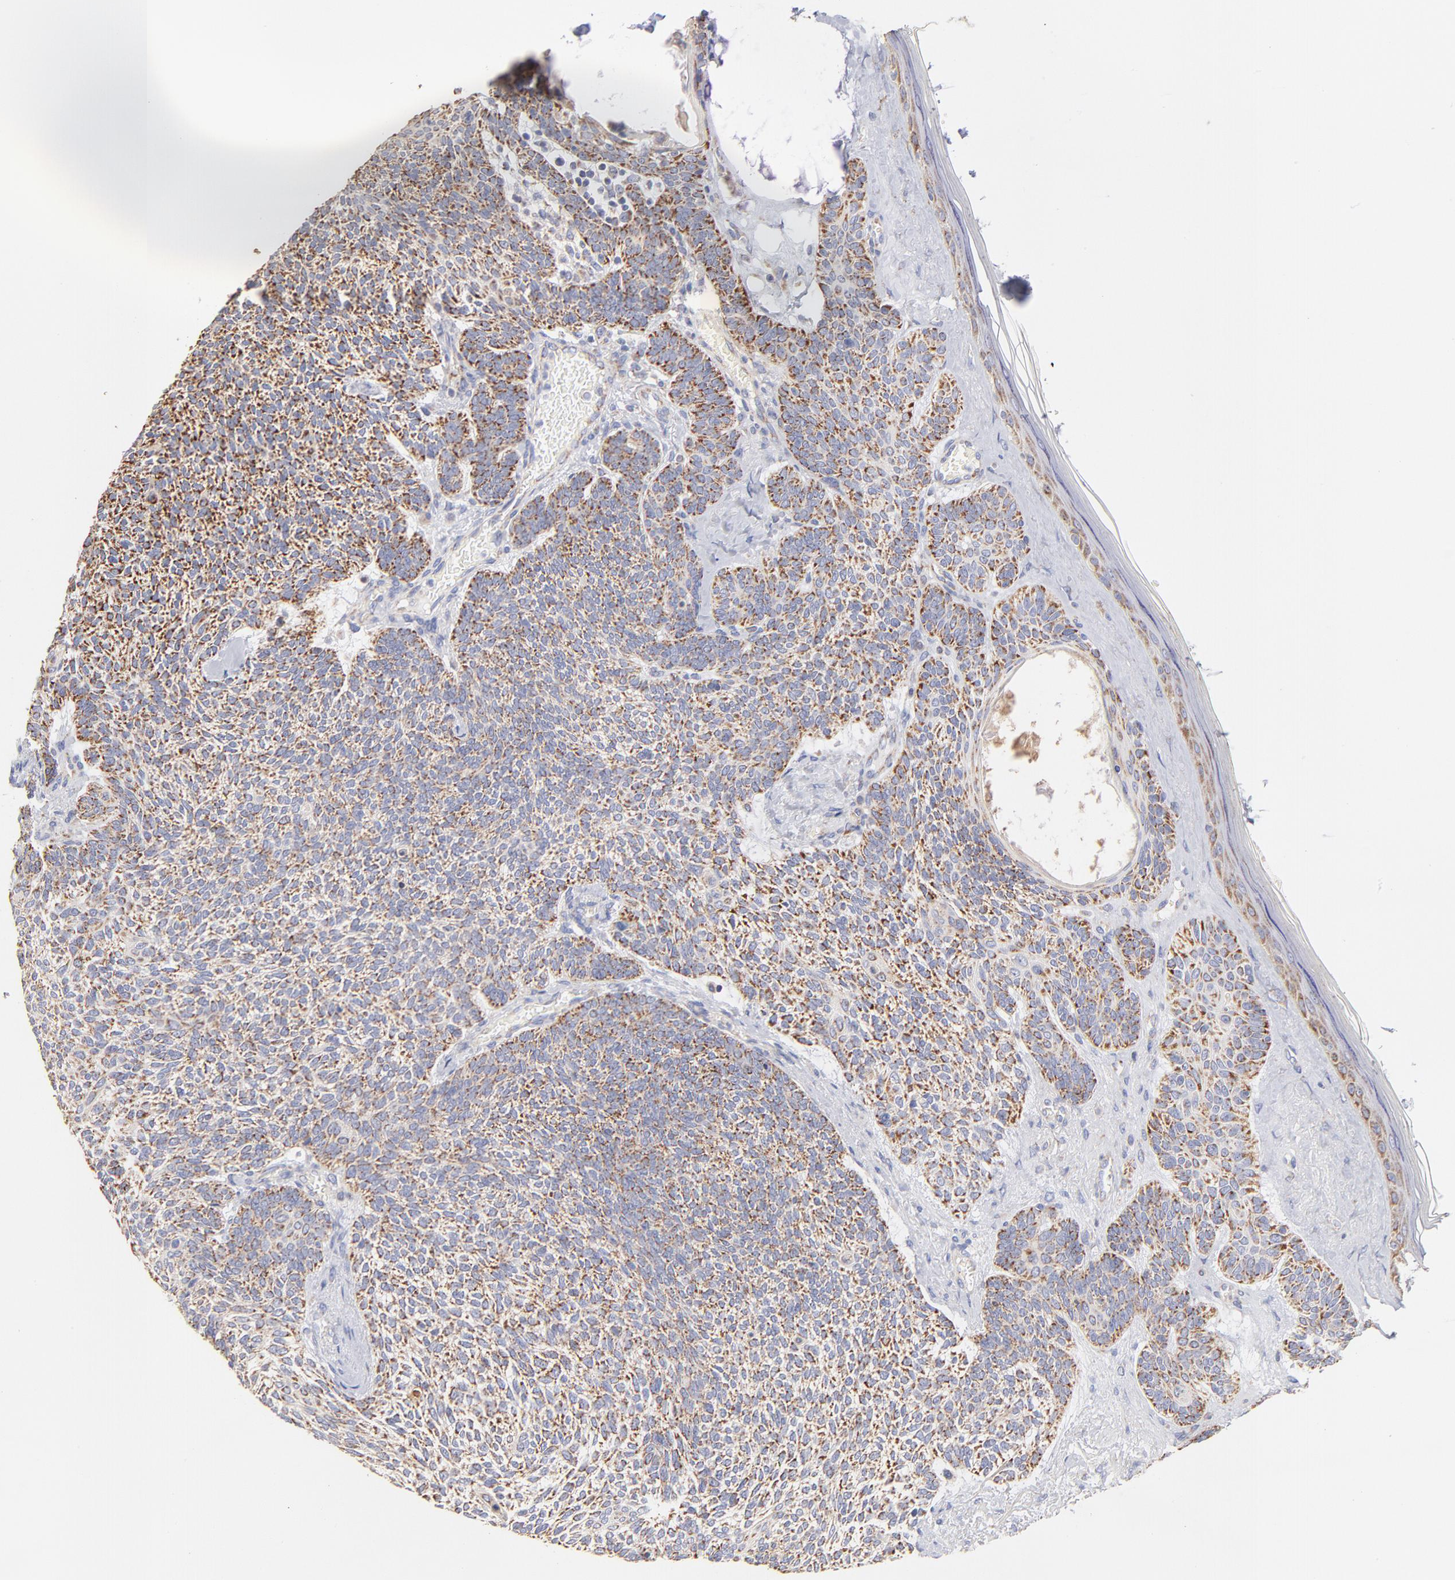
{"staining": {"intensity": "moderate", "quantity": ">75%", "location": "cytoplasmic/membranous"}, "tissue": "skin cancer", "cell_type": "Tumor cells", "image_type": "cancer", "snomed": [{"axis": "morphology", "description": "Normal tissue, NOS"}, {"axis": "morphology", "description": "Basal cell carcinoma"}, {"axis": "topography", "description": "Skin"}], "caption": "IHC histopathology image of human skin cancer stained for a protein (brown), which displays medium levels of moderate cytoplasmic/membranous positivity in about >75% of tumor cells.", "gene": "TIMM8A", "patient": {"sex": "female", "age": 70}}